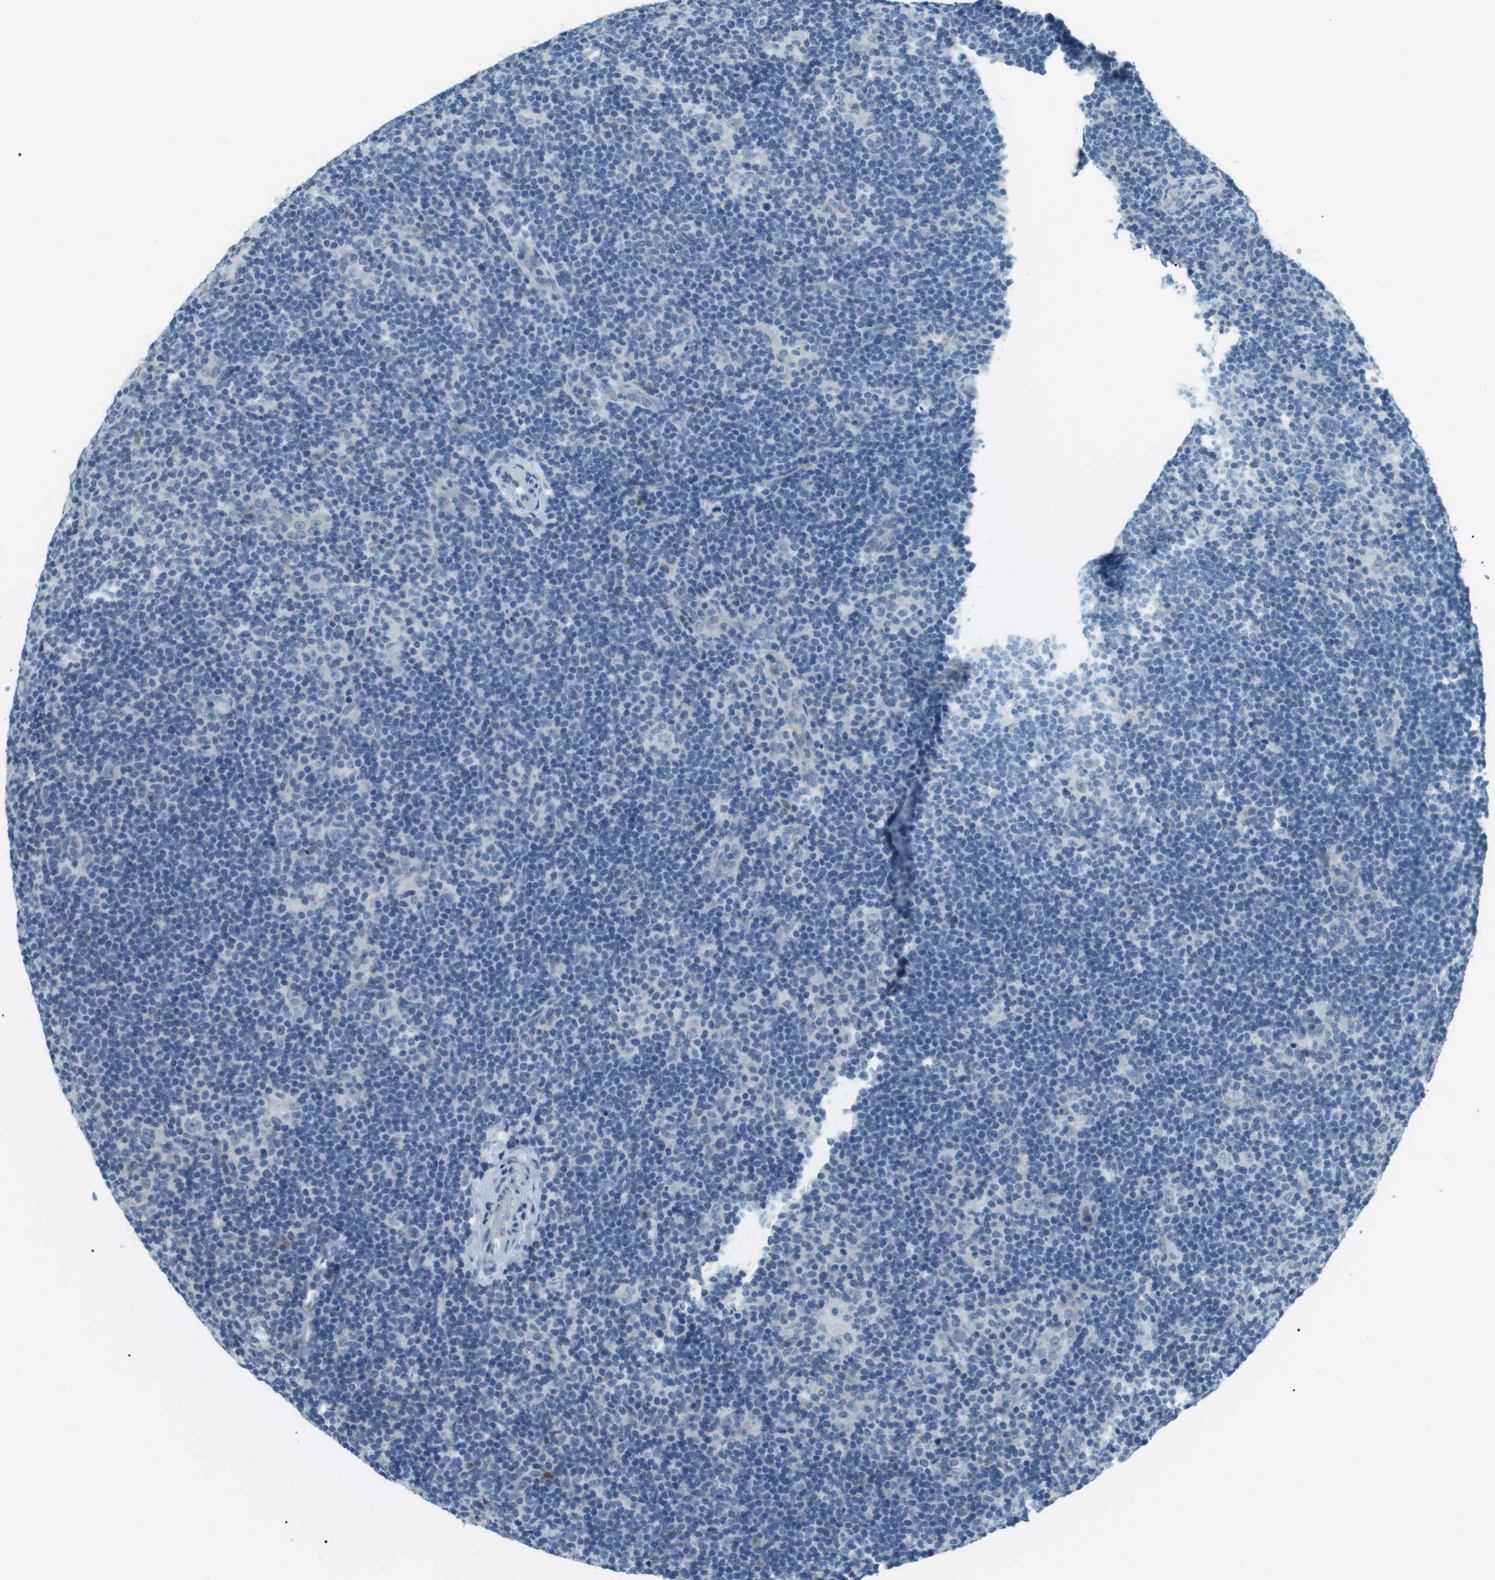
{"staining": {"intensity": "negative", "quantity": "none", "location": "none"}, "tissue": "lymphoma", "cell_type": "Tumor cells", "image_type": "cancer", "snomed": [{"axis": "morphology", "description": "Hodgkin's disease, NOS"}, {"axis": "topography", "description": "Lymph node"}], "caption": "Human Hodgkin's disease stained for a protein using immunohistochemistry (IHC) displays no expression in tumor cells.", "gene": "SERPINB2", "patient": {"sex": "female", "age": 57}}